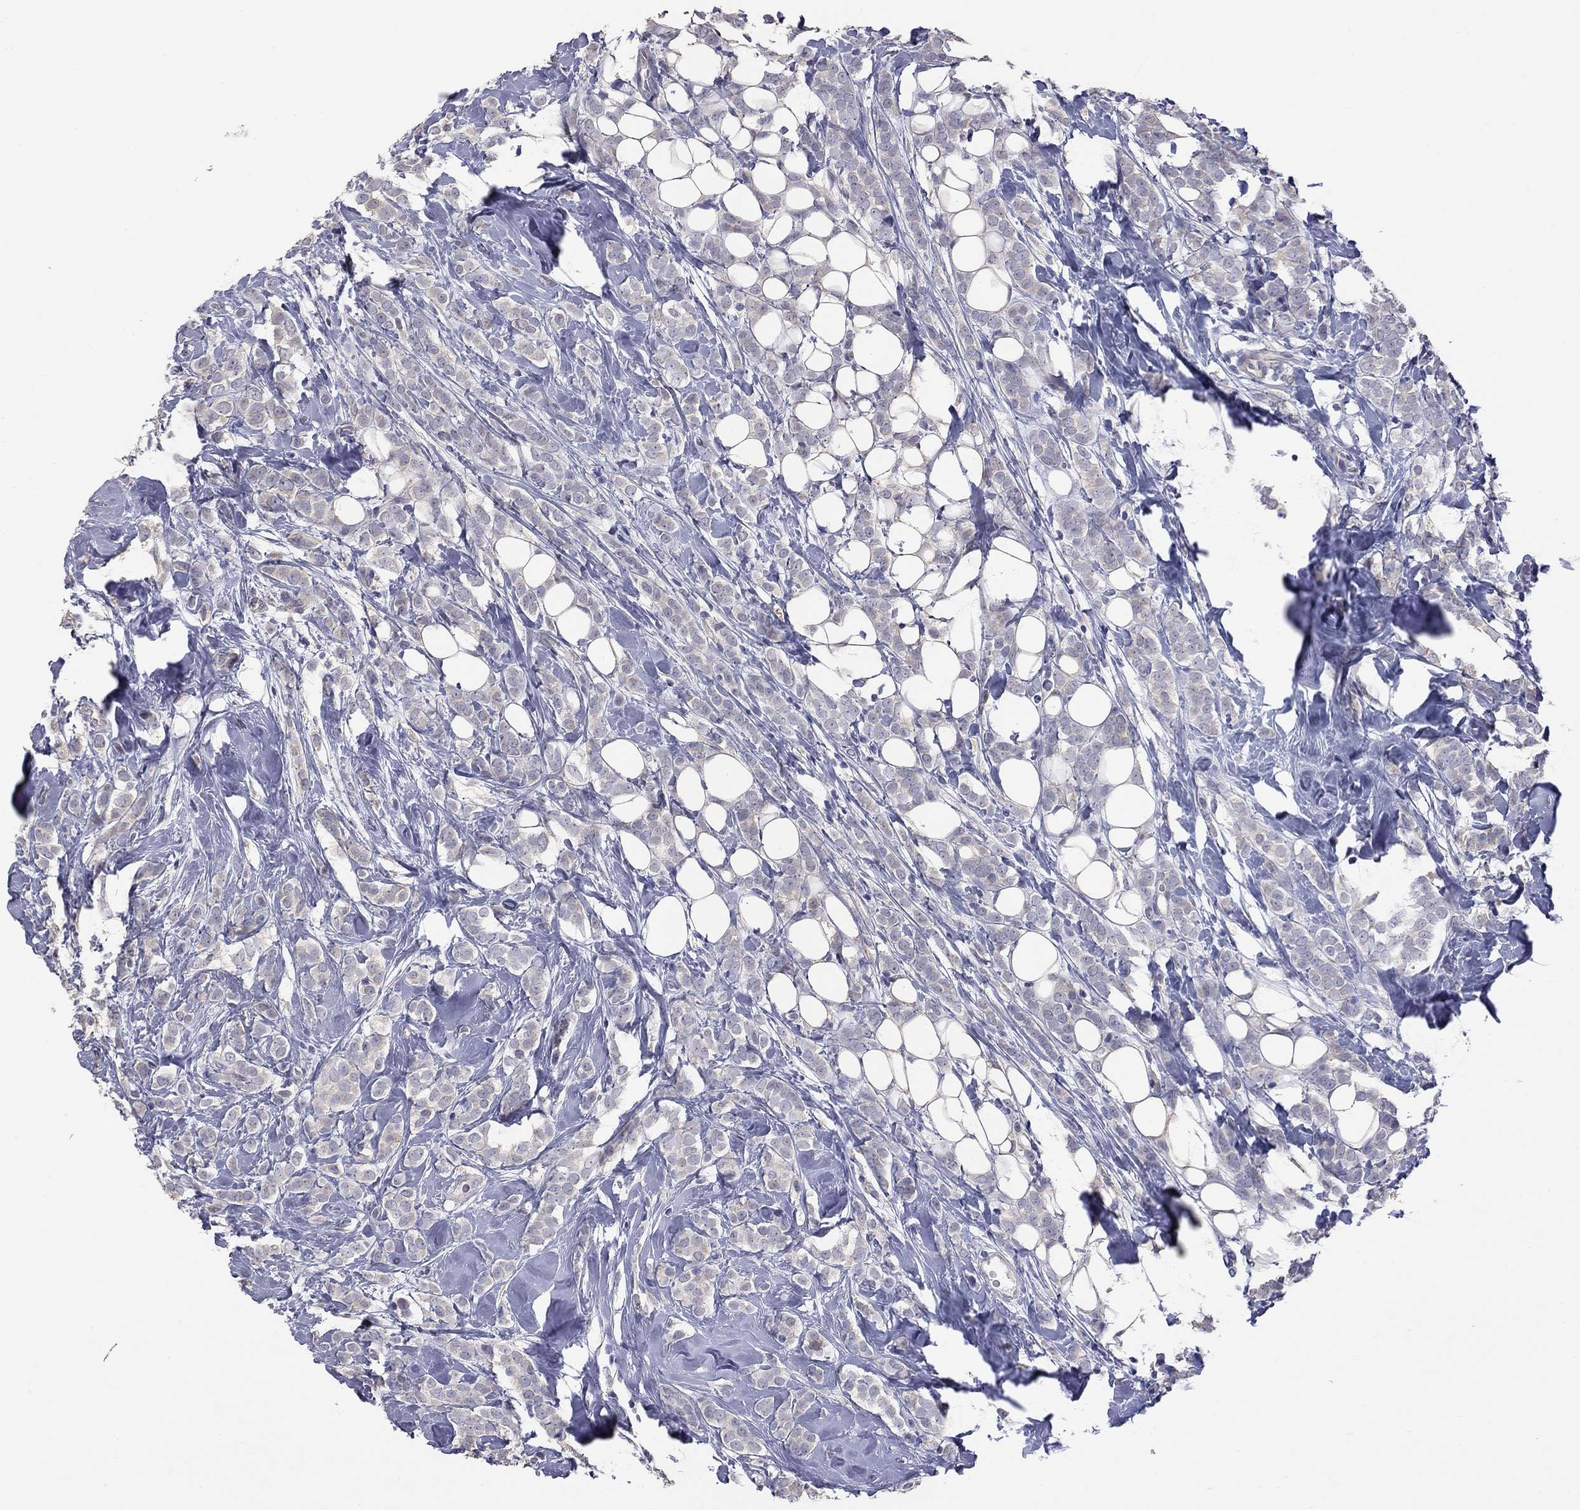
{"staining": {"intensity": "negative", "quantity": "none", "location": "none"}, "tissue": "breast cancer", "cell_type": "Tumor cells", "image_type": "cancer", "snomed": [{"axis": "morphology", "description": "Lobular carcinoma"}, {"axis": "topography", "description": "Breast"}], "caption": "Tumor cells show no significant expression in lobular carcinoma (breast).", "gene": "HYLS1", "patient": {"sex": "female", "age": 49}}